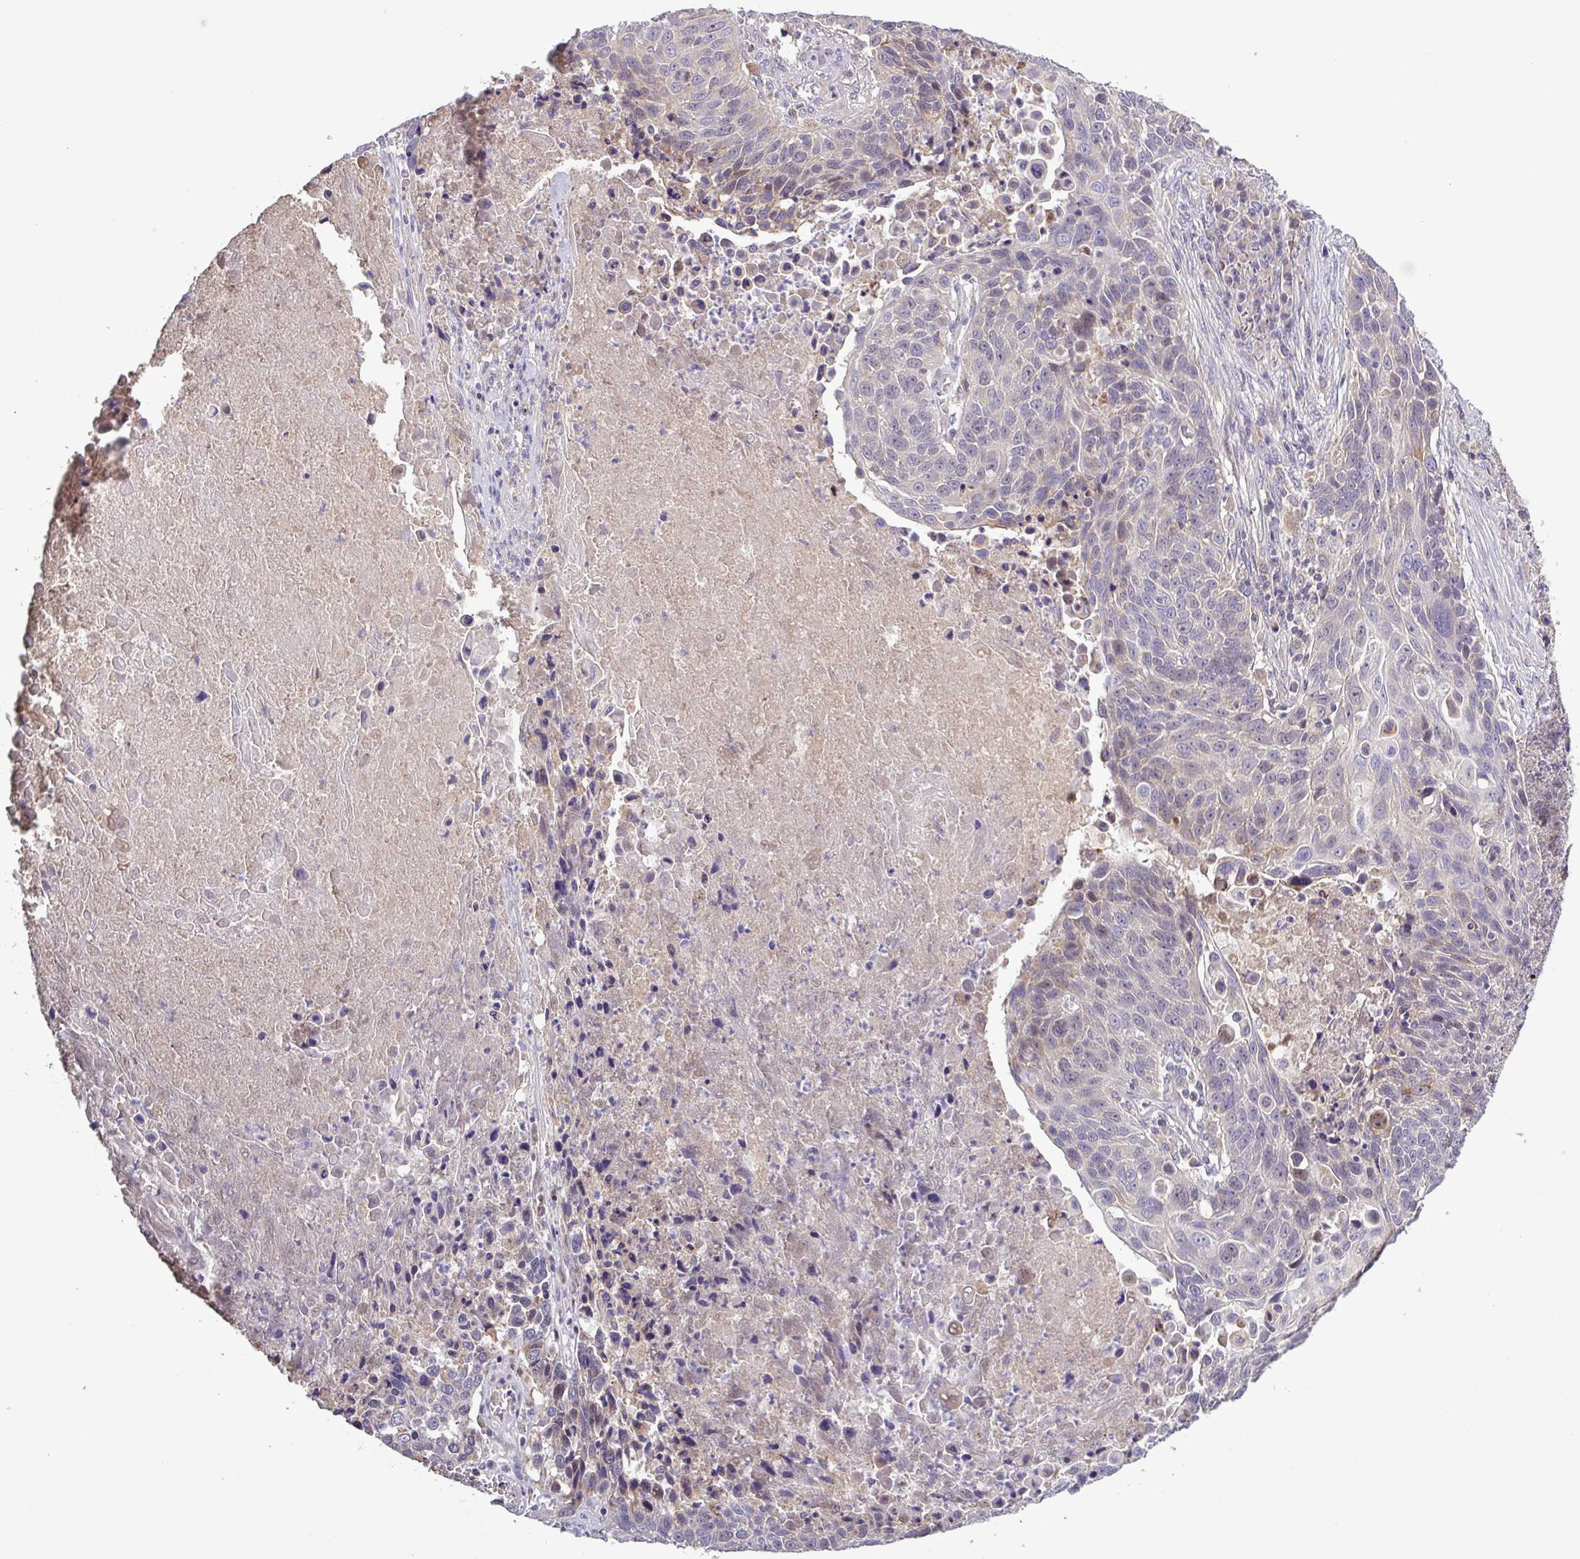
{"staining": {"intensity": "weak", "quantity": "<25%", "location": "cytoplasmic/membranous"}, "tissue": "lung cancer", "cell_type": "Tumor cells", "image_type": "cancer", "snomed": [{"axis": "morphology", "description": "Squamous cell carcinoma, NOS"}, {"axis": "topography", "description": "Lung"}], "caption": "This is a image of immunohistochemistry (IHC) staining of lung cancer (squamous cell carcinoma), which shows no expression in tumor cells. (DAB immunohistochemistry visualized using brightfield microscopy, high magnification).", "gene": "SFTPB", "patient": {"sex": "male", "age": 78}}